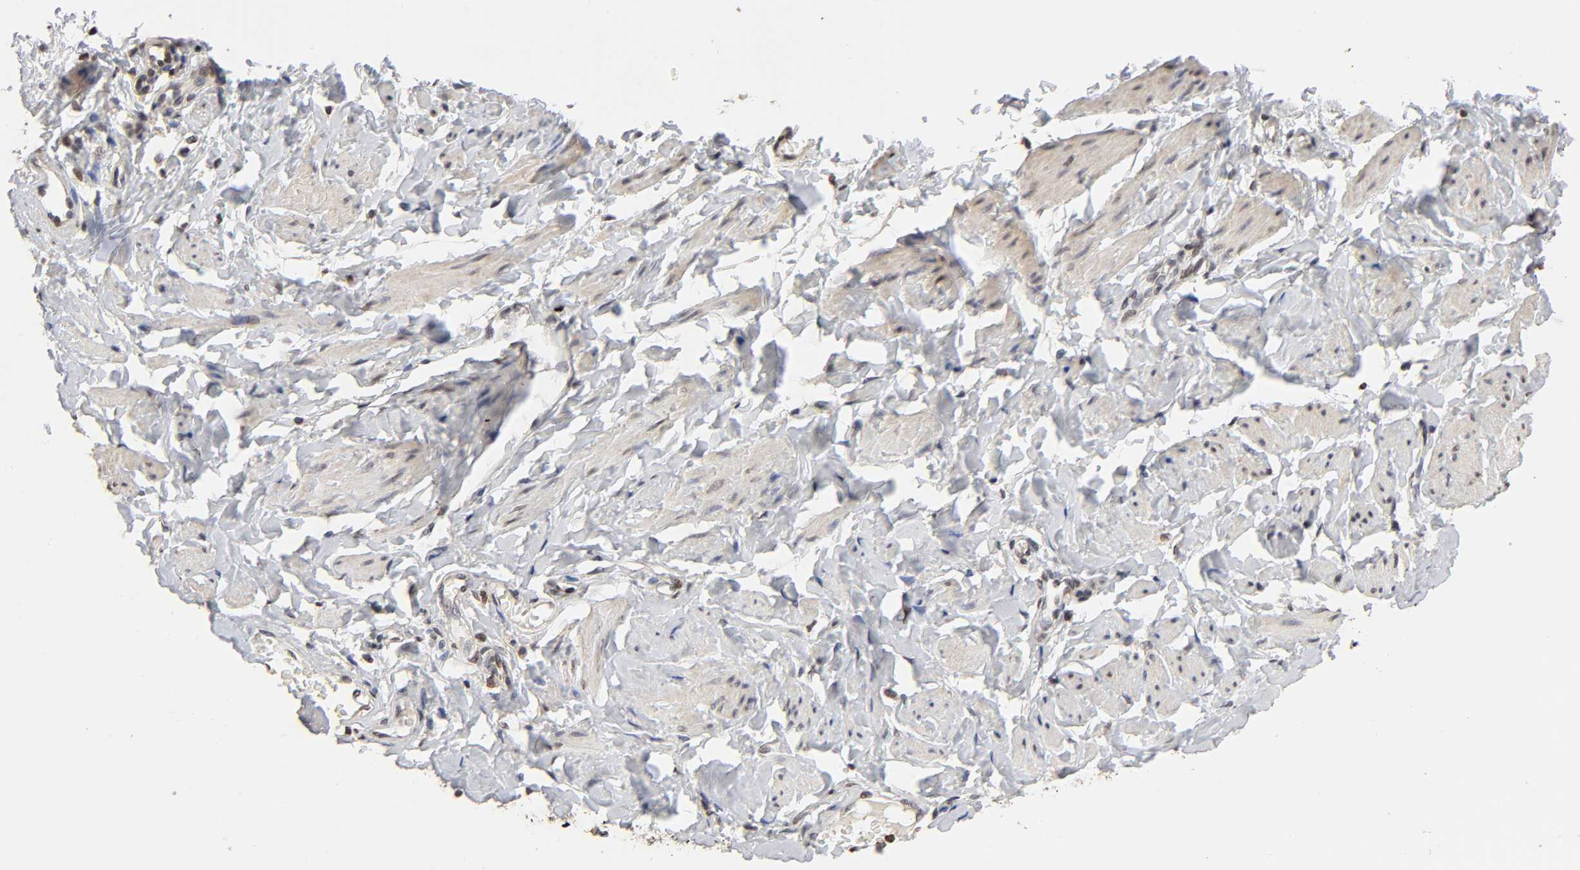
{"staining": {"intensity": "moderate", "quantity": "<25%", "location": "nuclear"}, "tissue": "vagina", "cell_type": "Squamous epithelial cells", "image_type": "normal", "snomed": [{"axis": "morphology", "description": "Normal tissue, NOS"}, {"axis": "topography", "description": "Vagina"}], "caption": "IHC (DAB (3,3'-diaminobenzidine)) staining of benign human vagina demonstrates moderate nuclear protein expression in about <25% of squamous epithelial cells.", "gene": "ZNF473", "patient": {"sex": "female", "age": 55}}